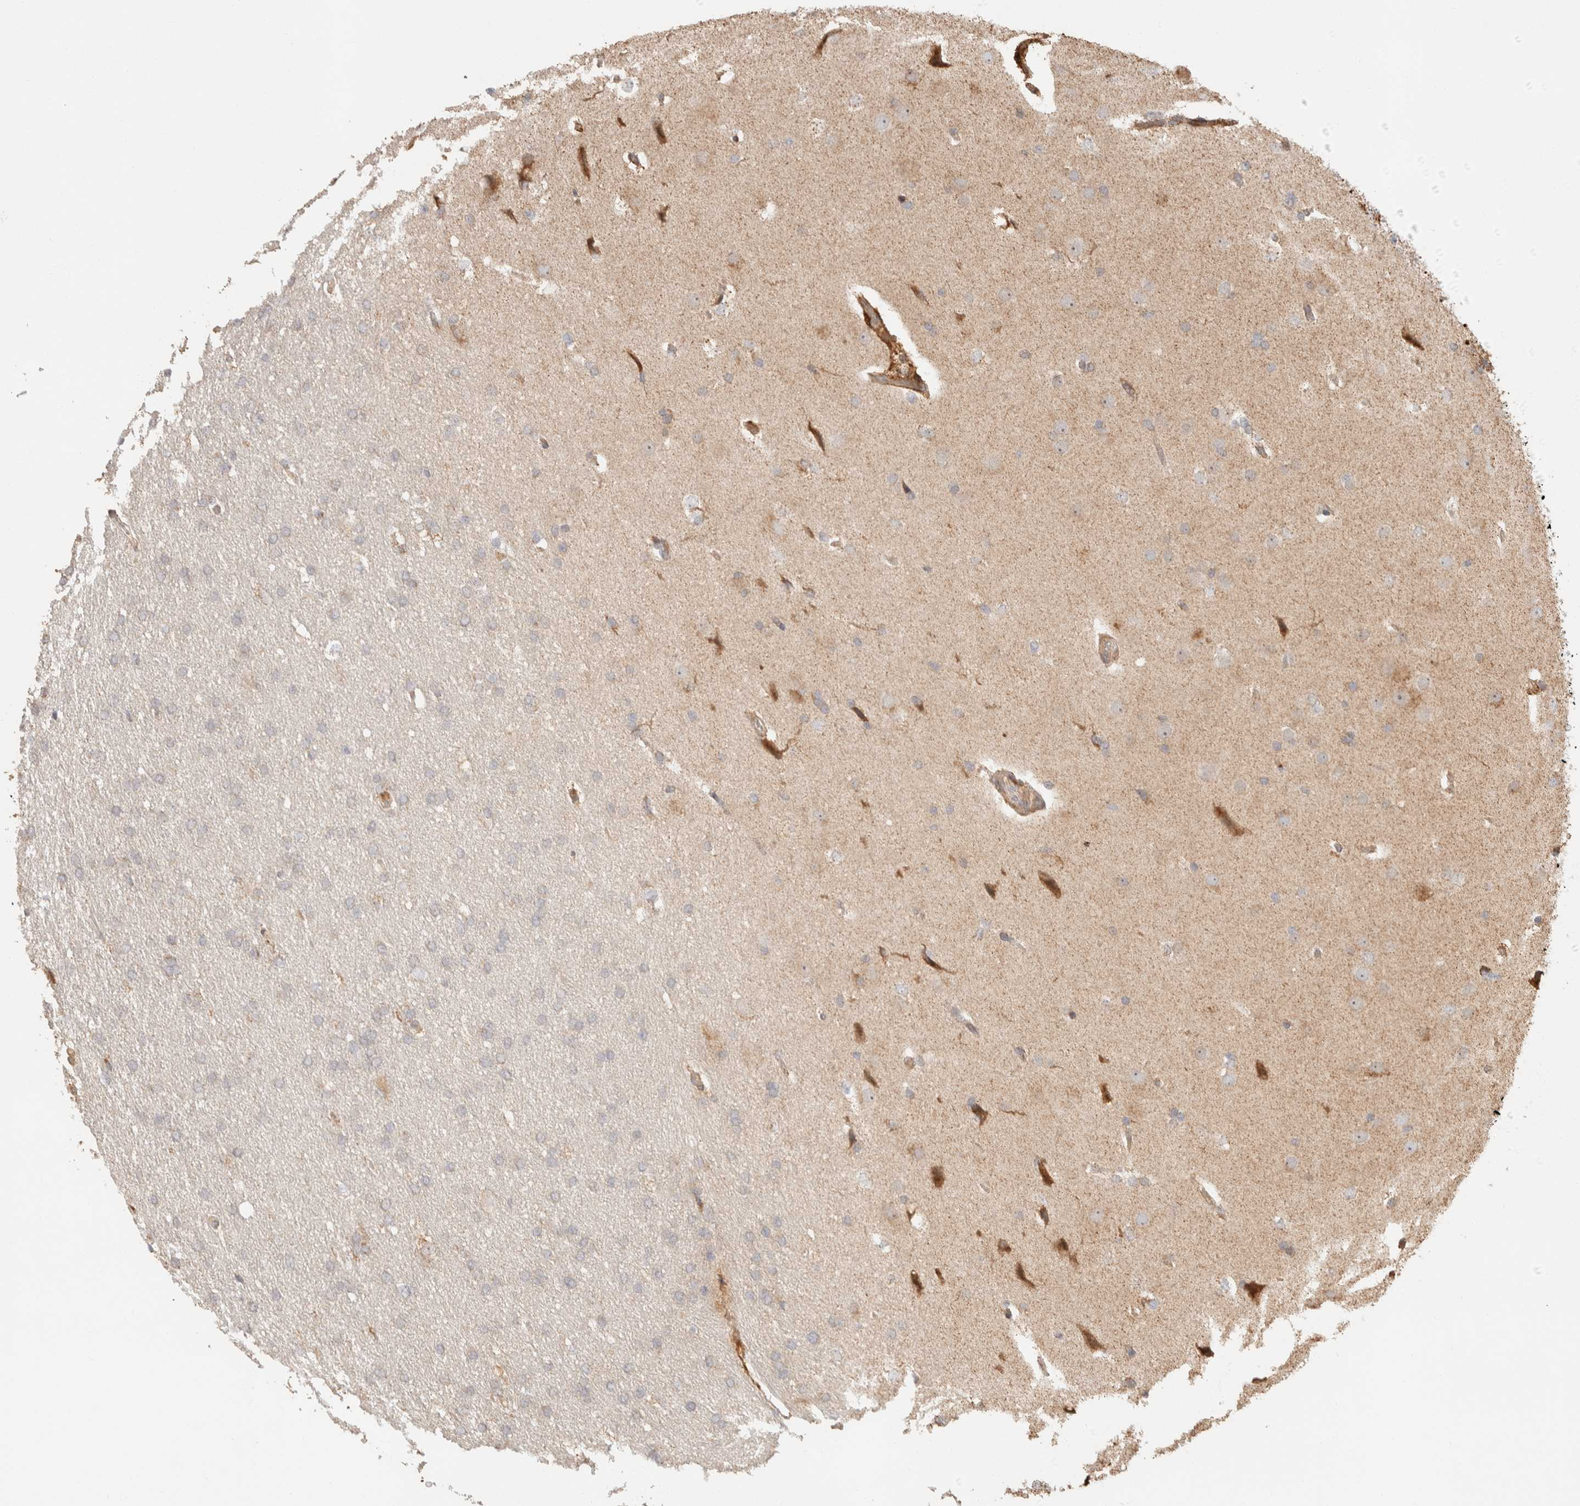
{"staining": {"intensity": "weak", "quantity": "<25%", "location": "cytoplasmic/membranous"}, "tissue": "glioma", "cell_type": "Tumor cells", "image_type": "cancer", "snomed": [{"axis": "morphology", "description": "Glioma, malignant, Low grade"}, {"axis": "topography", "description": "Brain"}], "caption": "This image is of low-grade glioma (malignant) stained with IHC to label a protein in brown with the nuclei are counter-stained blue. There is no expression in tumor cells. (Stains: DAB immunohistochemistry with hematoxylin counter stain, Microscopy: brightfield microscopy at high magnification).", "gene": "KIF9", "patient": {"sex": "female", "age": 37}}